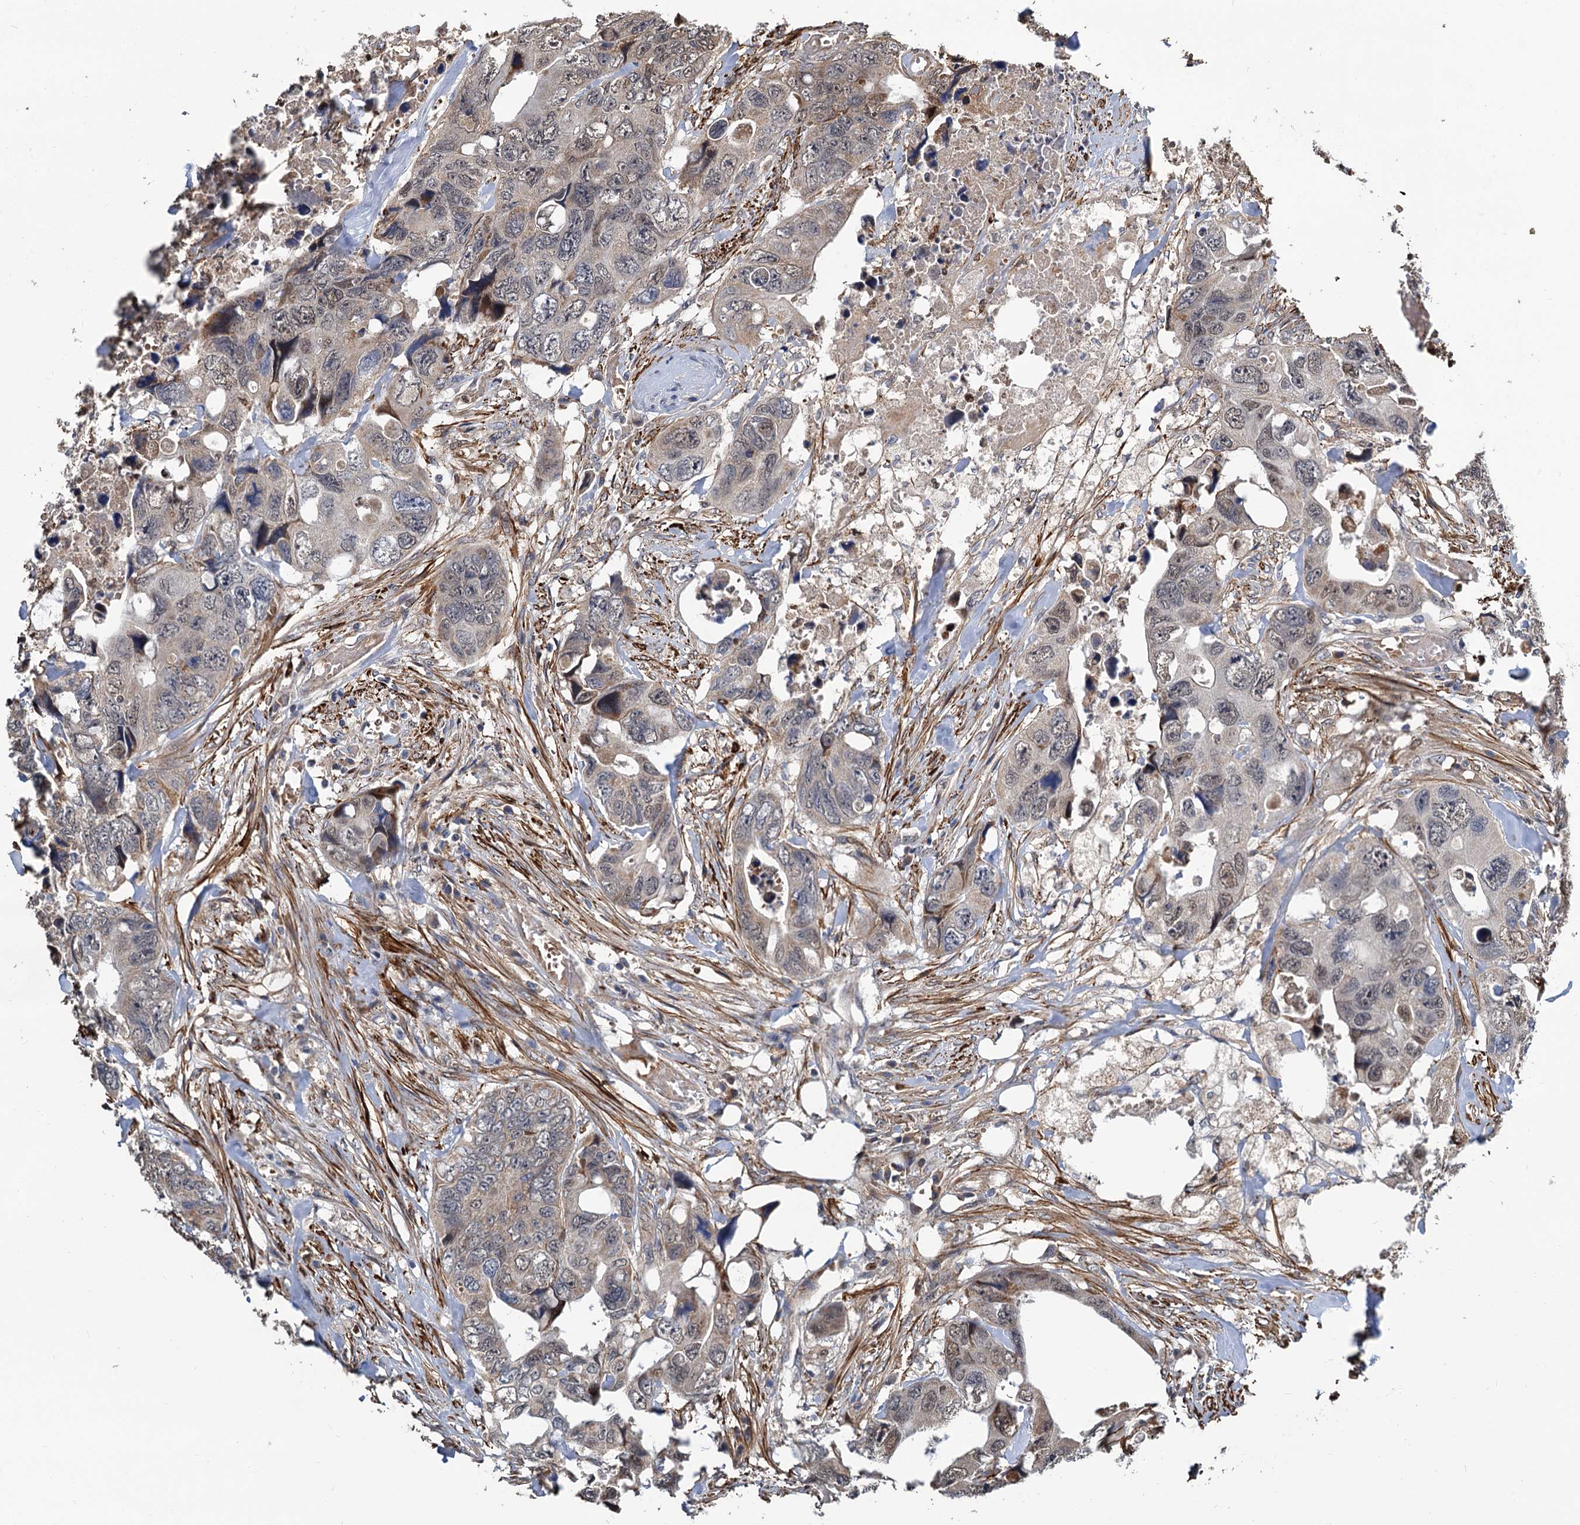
{"staining": {"intensity": "weak", "quantity": "<25%", "location": "nuclear"}, "tissue": "colorectal cancer", "cell_type": "Tumor cells", "image_type": "cancer", "snomed": [{"axis": "morphology", "description": "Adenocarcinoma, NOS"}, {"axis": "topography", "description": "Rectum"}], "caption": "DAB (3,3'-diaminobenzidine) immunohistochemical staining of colorectal adenocarcinoma demonstrates no significant expression in tumor cells.", "gene": "ALKBH7", "patient": {"sex": "male", "age": 57}}